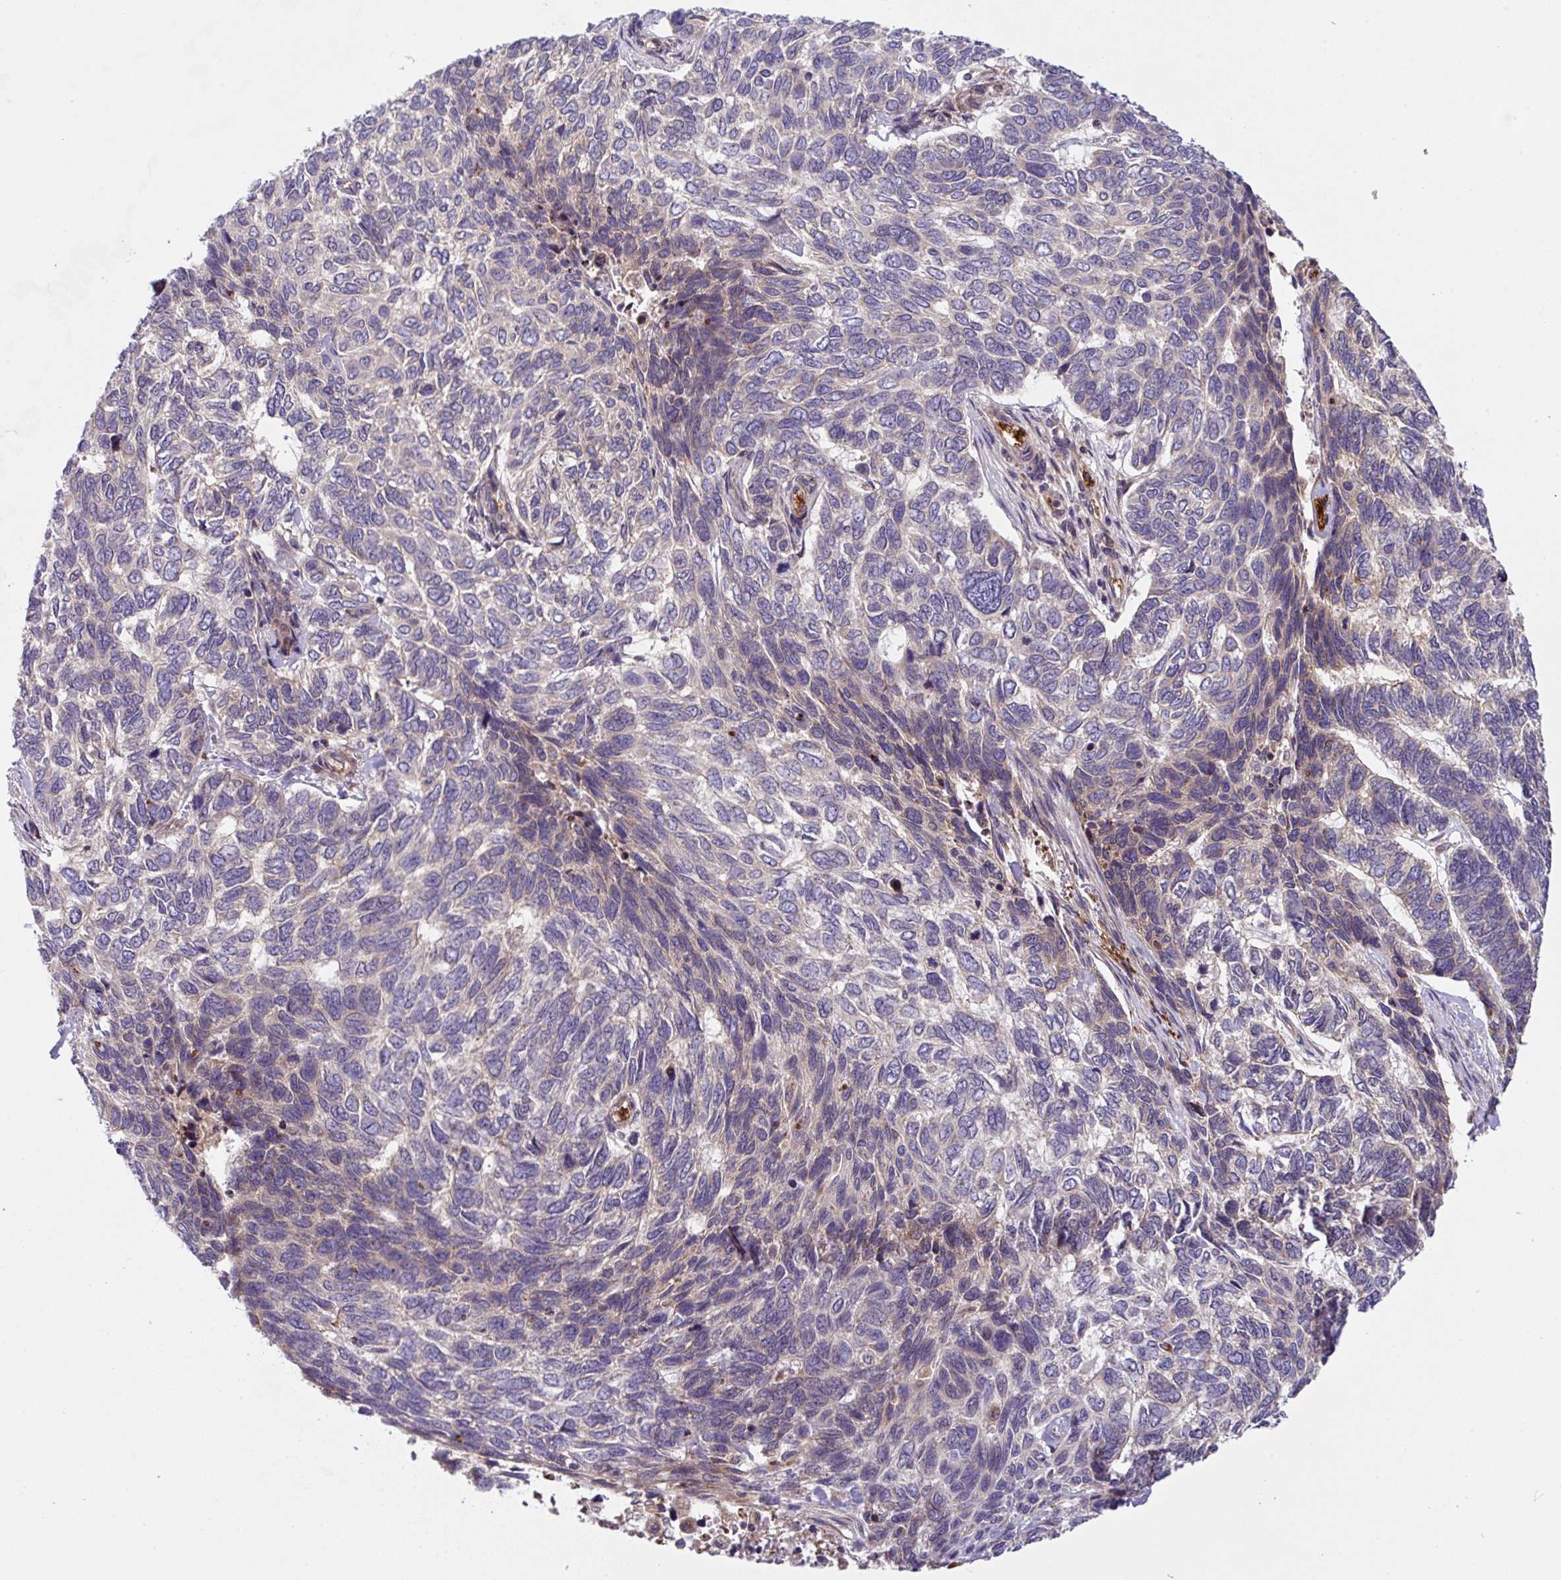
{"staining": {"intensity": "negative", "quantity": "none", "location": "none"}, "tissue": "skin cancer", "cell_type": "Tumor cells", "image_type": "cancer", "snomed": [{"axis": "morphology", "description": "Basal cell carcinoma"}, {"axis": "topography", "description": "Skin"}], "caption": "Image shows no significant protein staining in tumor cells of skin cancer.", "gene": "APOBEC3D", "patient": {"sex": "female", "age": 65}}